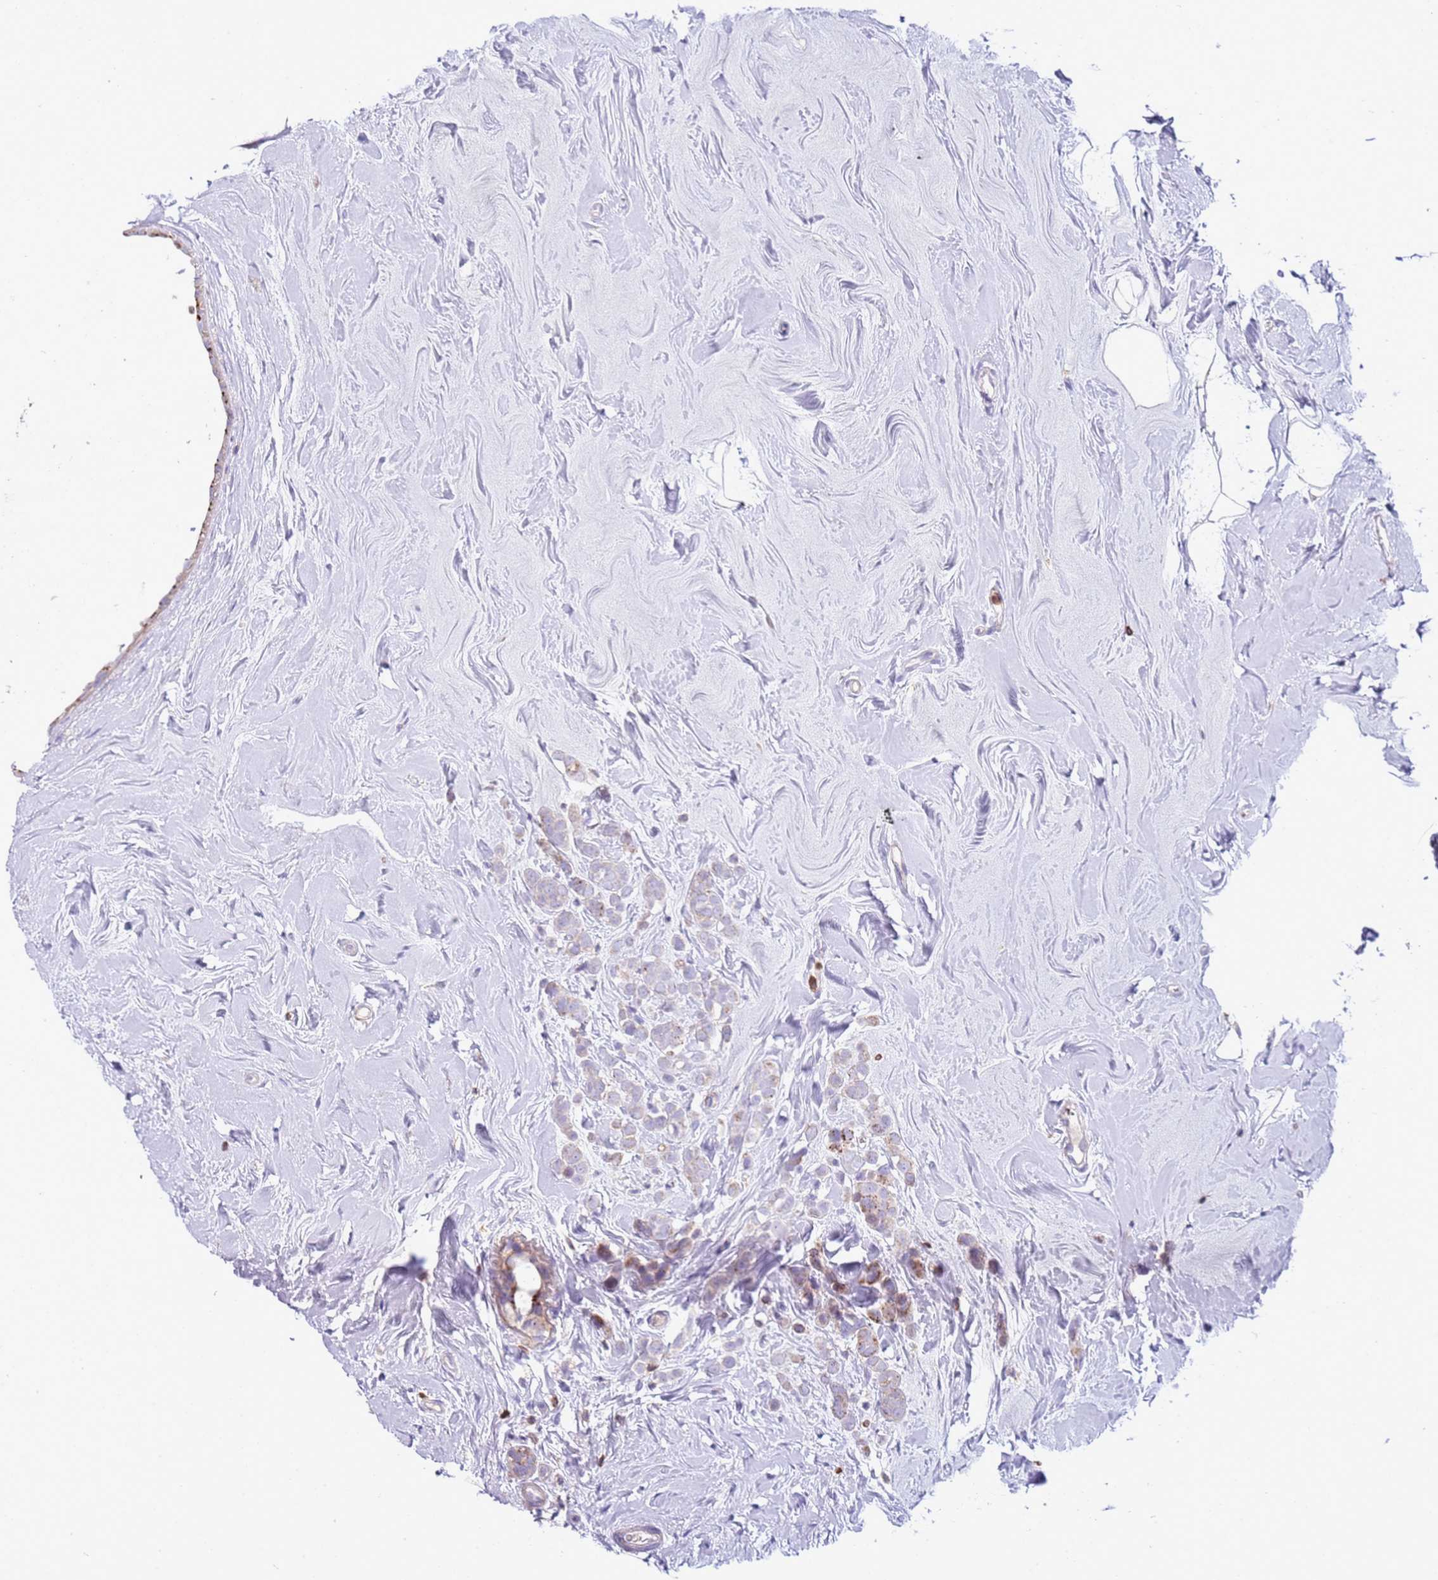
{"staining": {"intensity": "negative", "quantity": "none", "location": "none"}, "tissue": "breast cancer", "cell_type": "Tumor cells", "image_type": "cancer", "snomed": [{"axis": "morphology", "description": "Lobular carcinoma"}, {"axis": "topography", "description": "Breast"}], "caption": "Breast lobular carcinoma stained for a protein using immunohistochemistry reveals no staining tumor cells.", "gene": "TTPAL", "patient": {"sex": "female", "age": 47}}